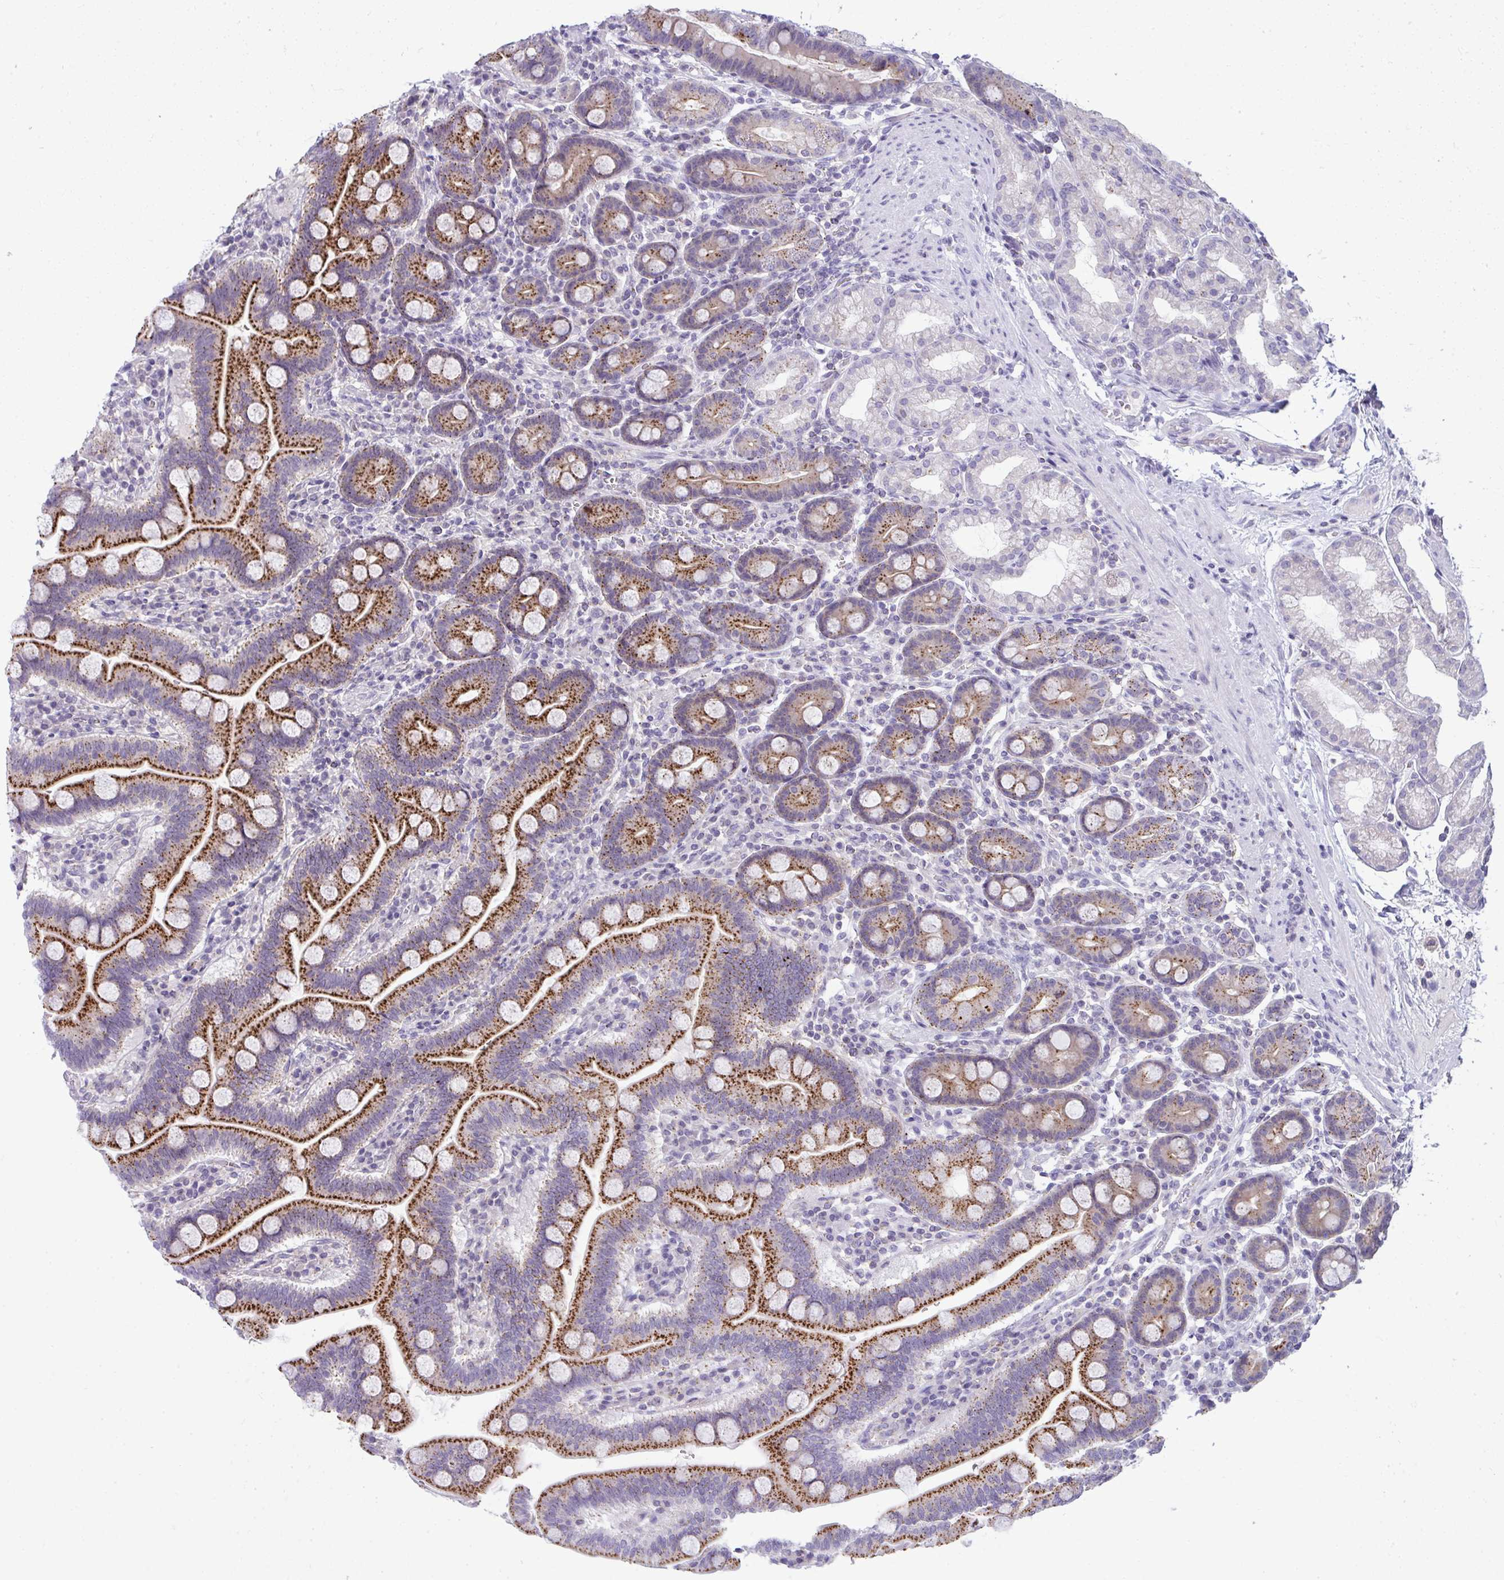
{"staining": {"intensity": "strong", "quantity": ">75%", "location": "cytoplasmic/membranous"}, "tissue": "duodenum", "cell_type": "Glandular cells", "image_type": "normal", "snomed": [{"axis": "morphology", "description": "Normal tissue, NOS"}, {"axis": "topography", "description": "Duodenum"}], "caption": "Unremarkable duodenum was stained to show a protein in brown. There is high levels of strong cytoplasmic/membranous positivity in about >75% of glandular cells. (DAB IHC, brown staining for protein, blue staining for nuclei).", "gene": "VPS4B", "patient": {"sex": "male", "age": 59}}